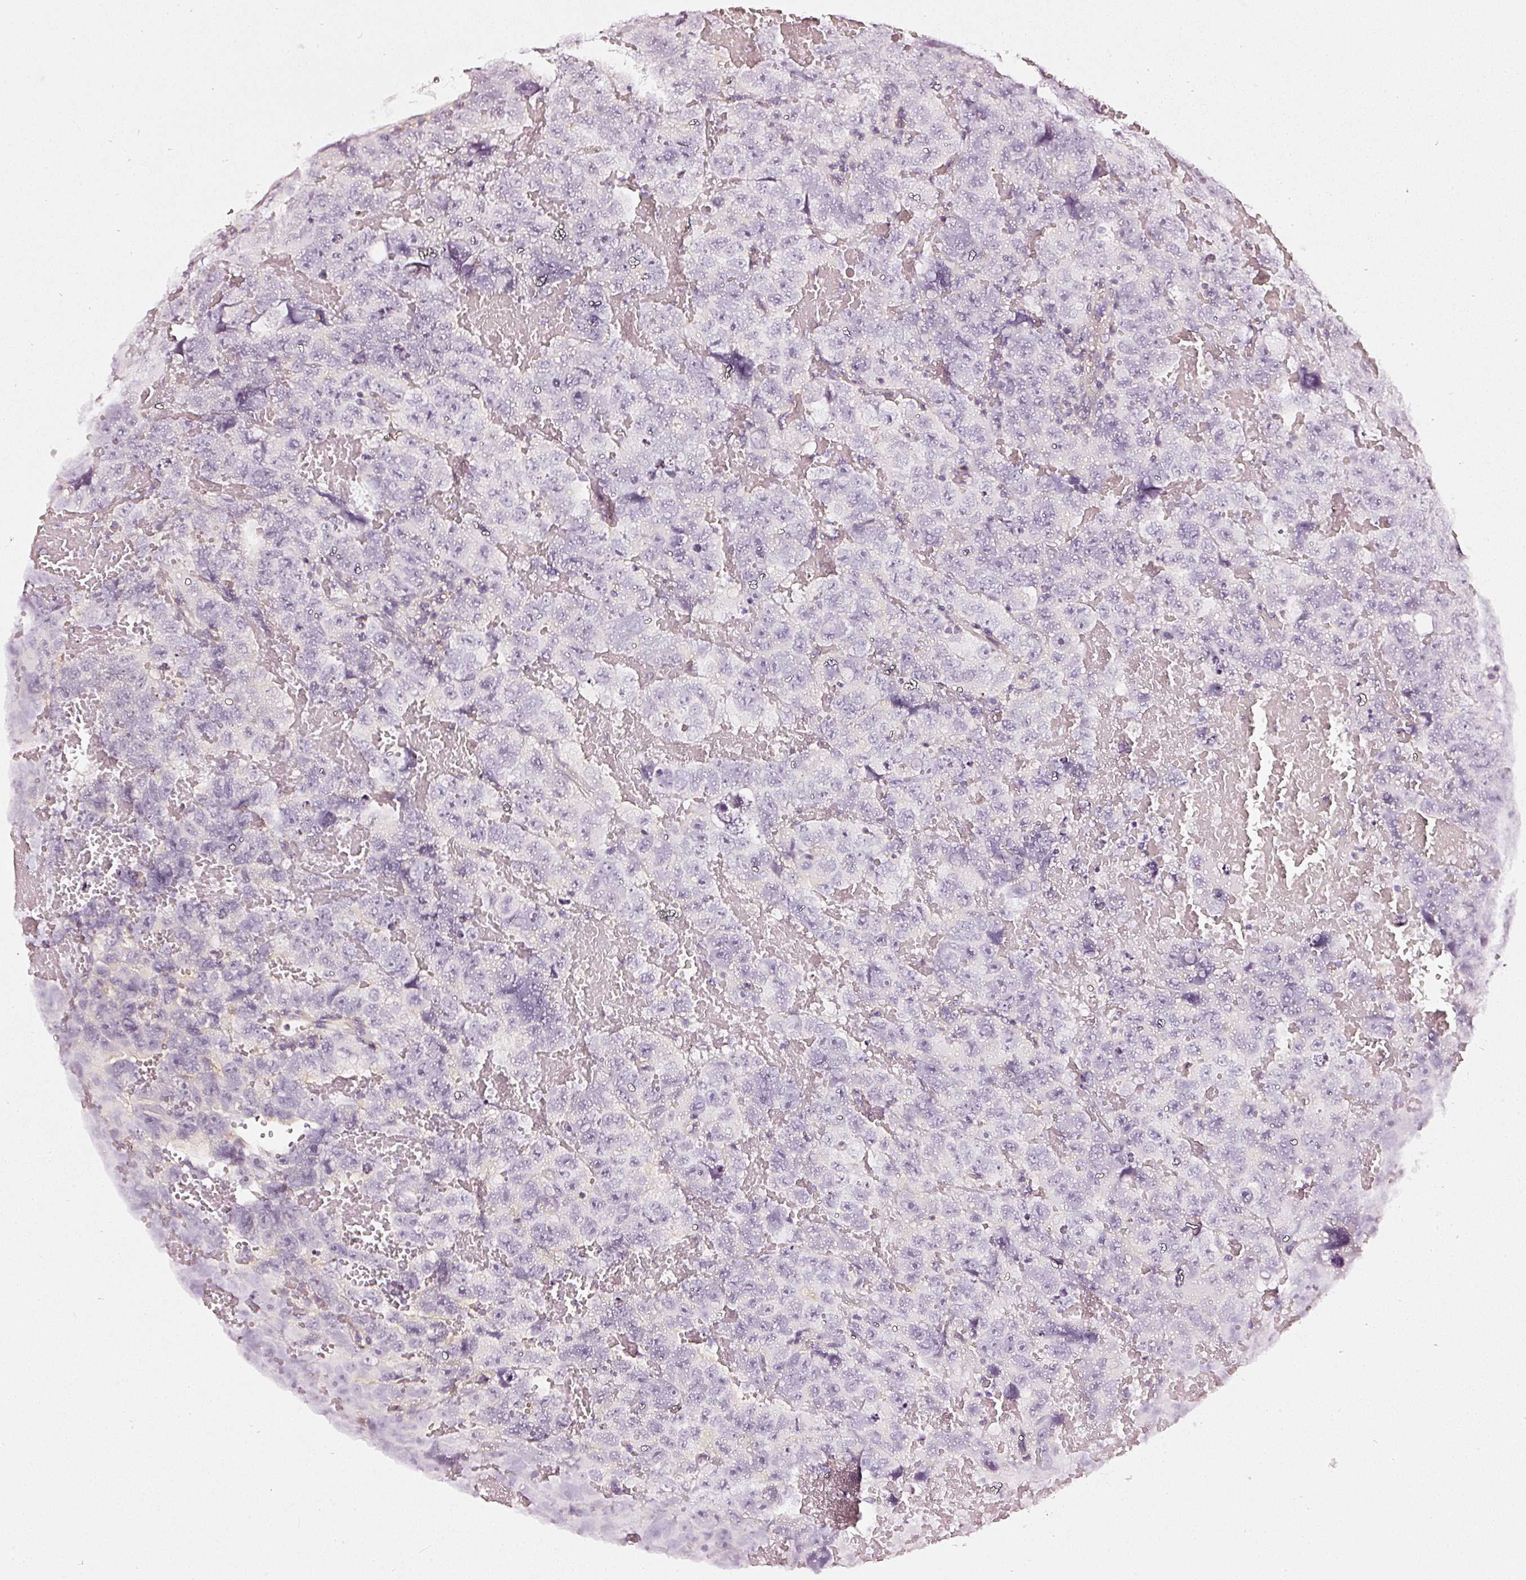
{"staining": {"intensity": "negative", "quantity": "none", "location": "none"}, "tissue": "testis cancer", "cell_type": "Tumor cells", "image_type": "cancer", "snomed": [{"axis": "morphology", "description": "Carcinoma, Embryonal, NOS"}, {"axis": "topography", "description": "Testis"}], "caption": "Testis cancer (embryonal carcinoma) was stained to show a protein in brown. There is no significant staining in tumor cells.", "gene": "CNP", "patient": {"sex": "male", "age": 45}}